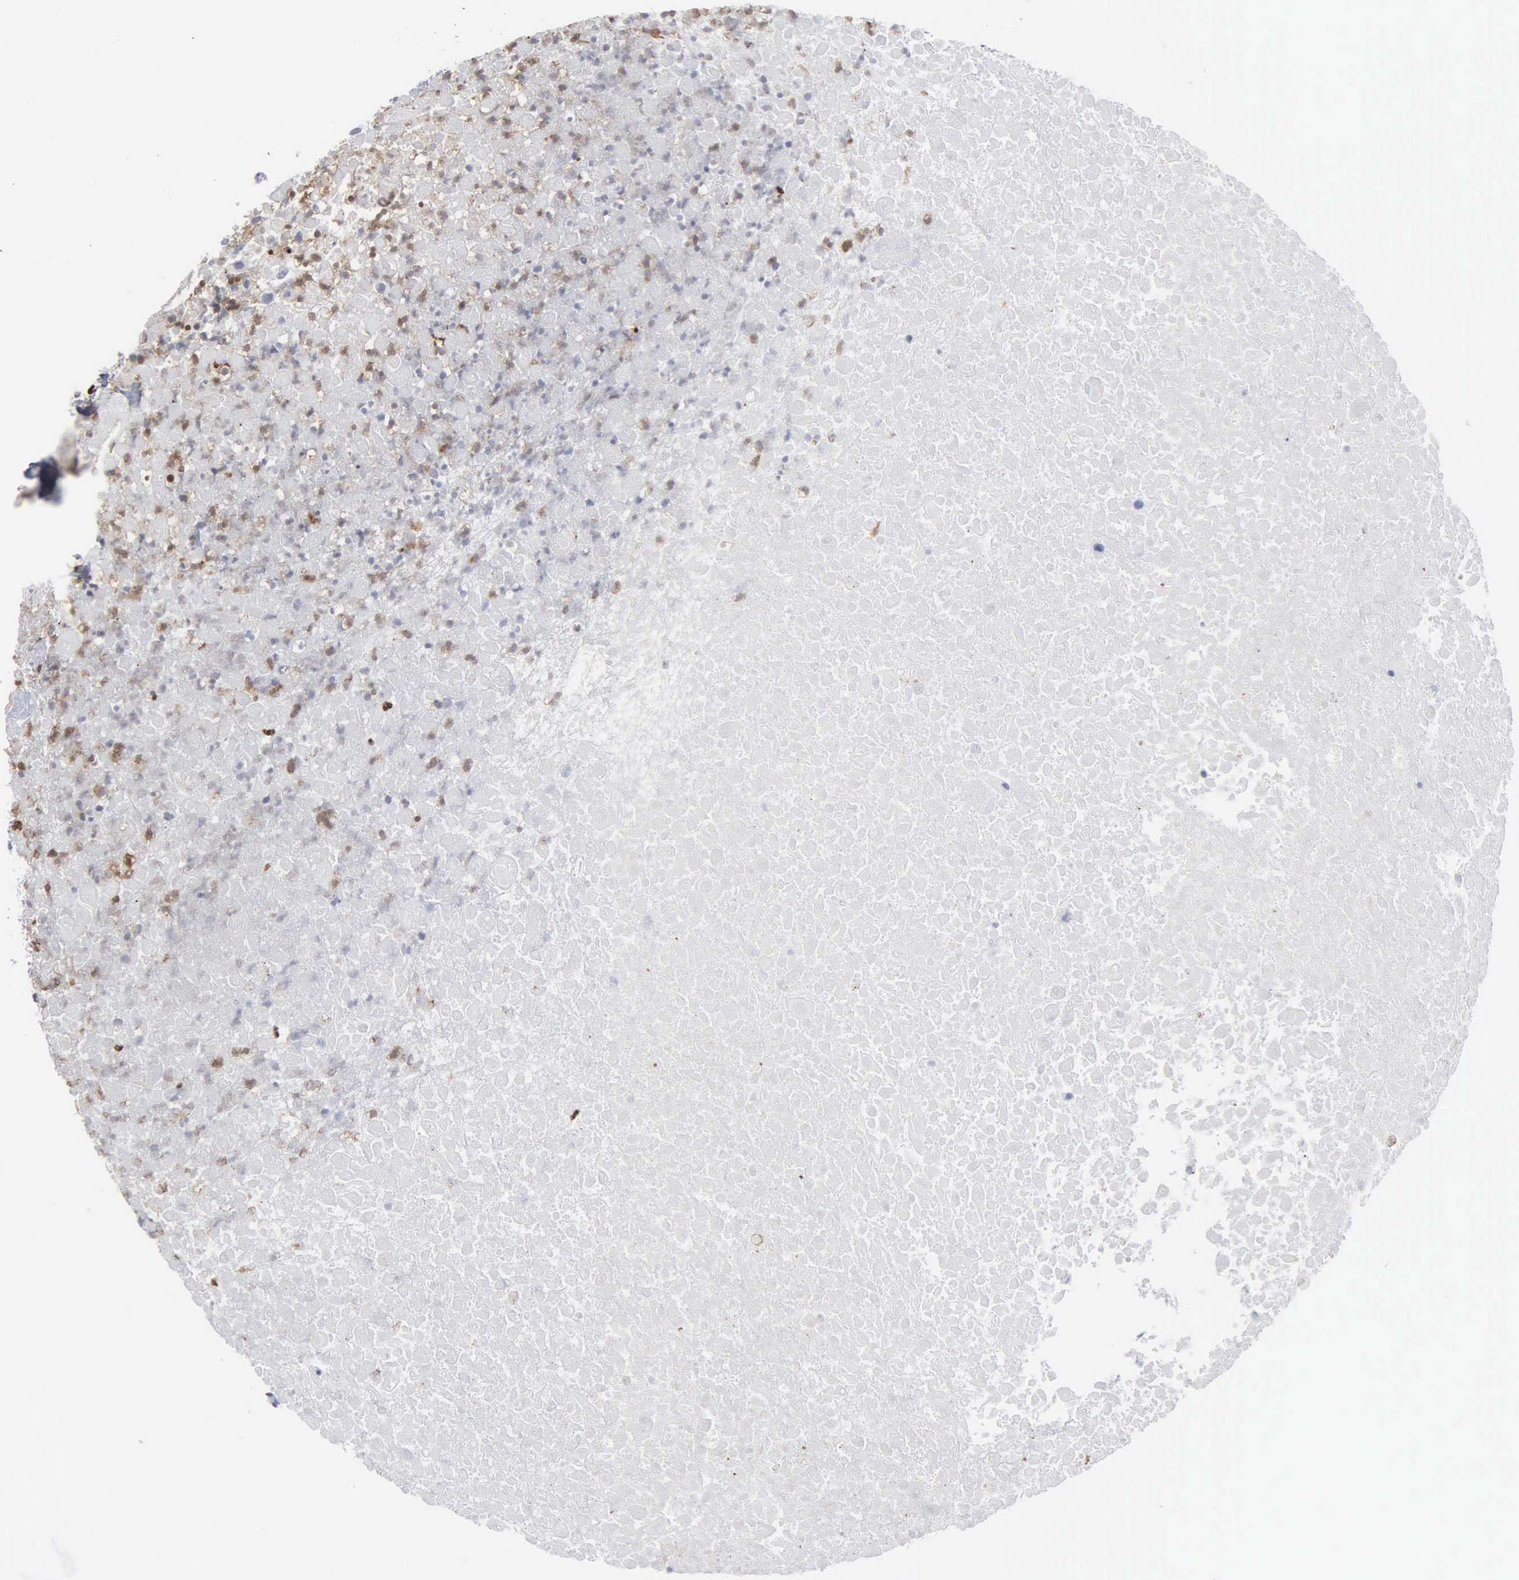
{"staining": {"intensity": "negative", "quantity": "none", "location": "none"}, "tissue": "urothelial cancer", "cell_type": "Tumor cells", "image_type": "cancer", "snomed": [{"axis": "morphology", "description": "Urothelial carcinoma, High grade"}, {"axis": "topography", "description": "Urinary bladder"}], "caption": "Immunohistochemical staining of urothelial cancer exhibits no significant expression in tumor cells.", "gene": "SPIN3", "patient": {"sex": "male", "age": 56}}